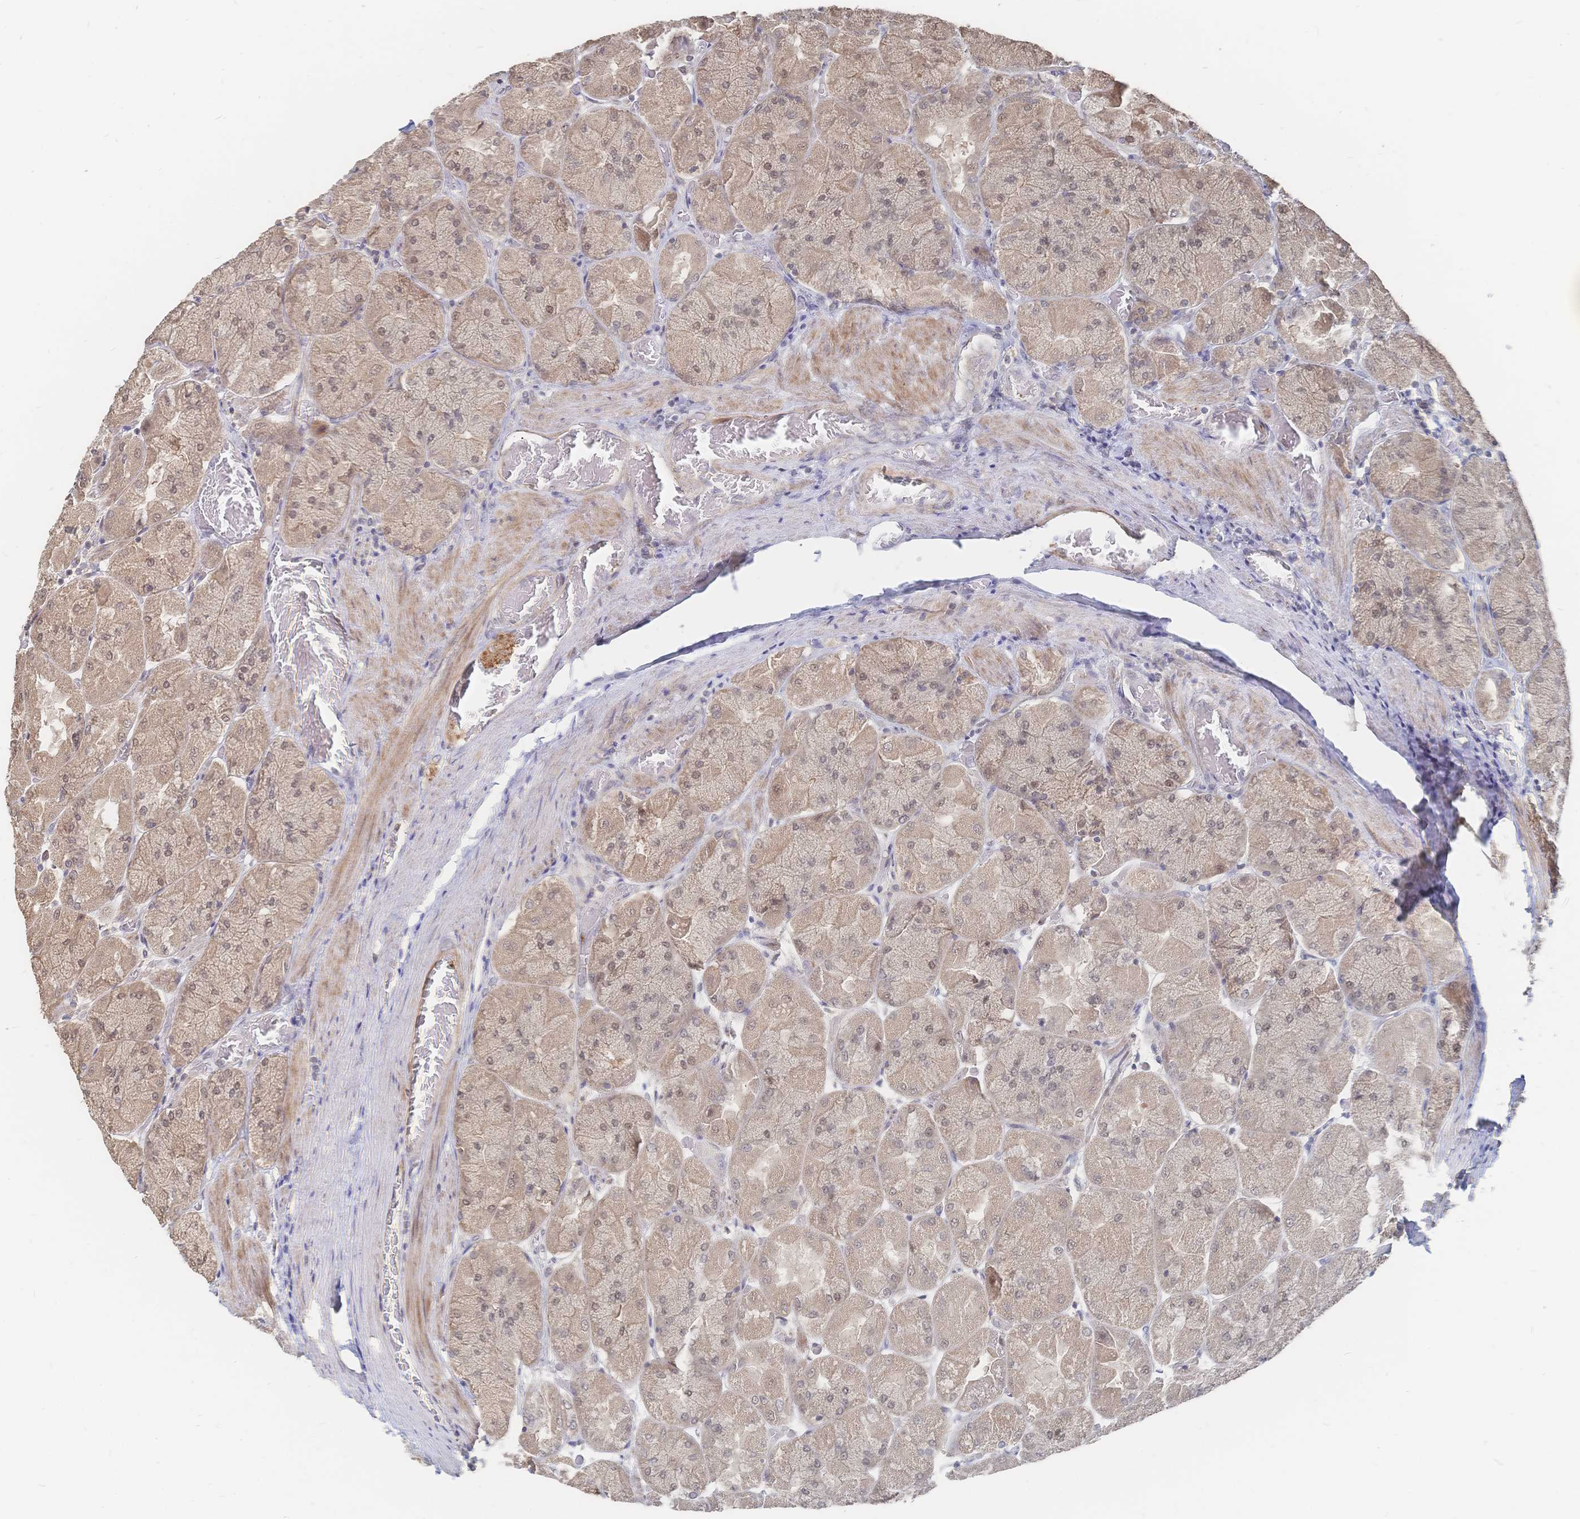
{"staining": {"intensity": "moderate", "quantity": "25%-75%", "location": "cytoplasmic/membranous,nuclear"}, "tissue": "stomach", "cell_type": "Glandular cells", "image_type": "normal", "snomed": [{"axis": "morphology", "description": "Normal tissue, NOS"}, {"axis": "topography", "description": "Stomach"}], "caption": "This image displays immunohistochemistry staining of benign stomach, with medium moderate cytoplasmic/membranous,nuclear positivity in about 25%-75% of glandular cells.", "gene": "LRP5", "patient": {"sex": "female", "age": 61}}